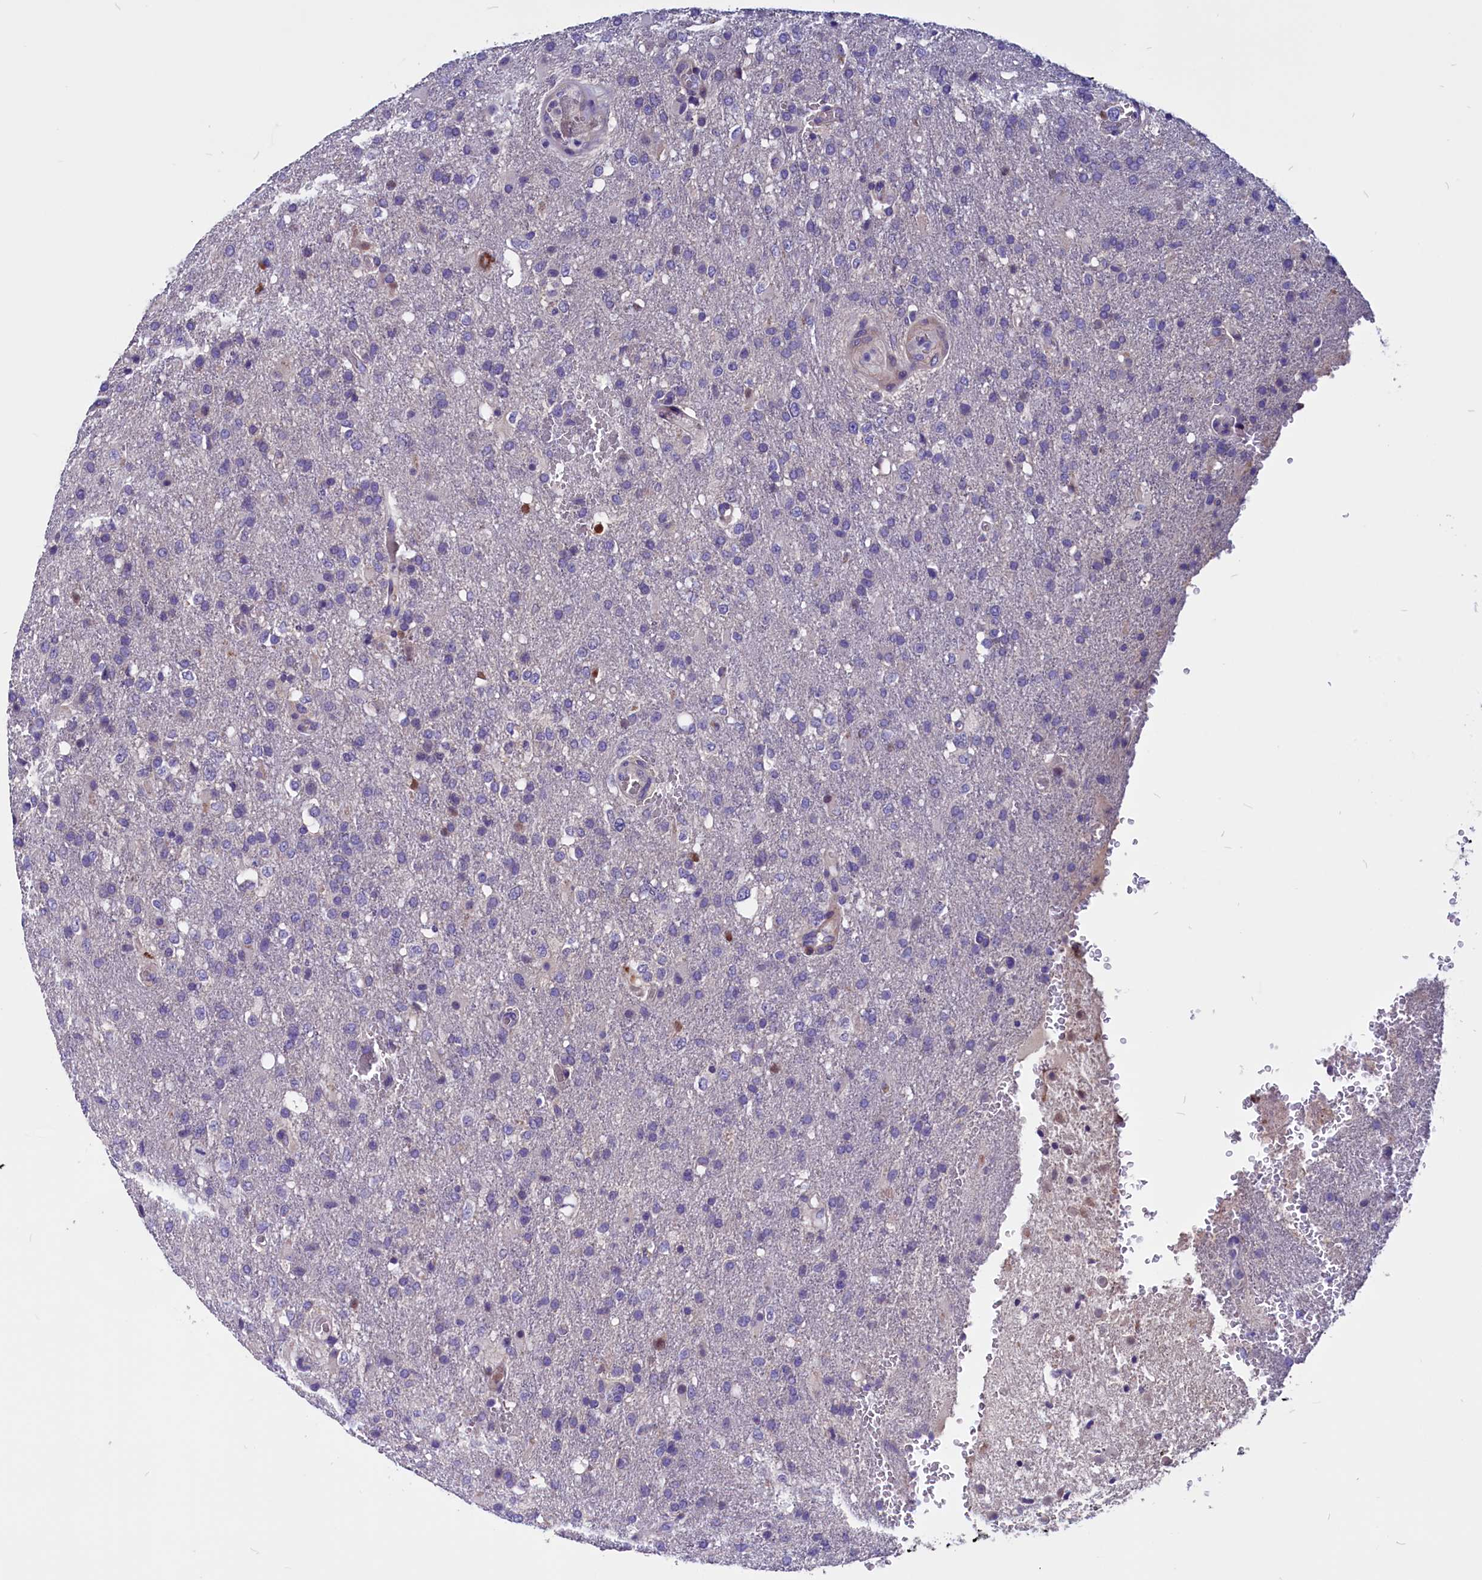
{"staining": {"intensity": "negative", "quantity": "none", "location": "none"}, "tissue": "glioma", "cell_type": "Tumor cells", "image_type": "cancer", "snomed": [{"axis": "morphology", "description": "Glioma, malignant, High grade"}, {"axis": "topography", "description": "Brain"}], "caption": "This is an IHC image of glioma. There is no staining in tumor cells.", "gene": "CCBE1", "patient": {"sex": "female", "age": 74}}